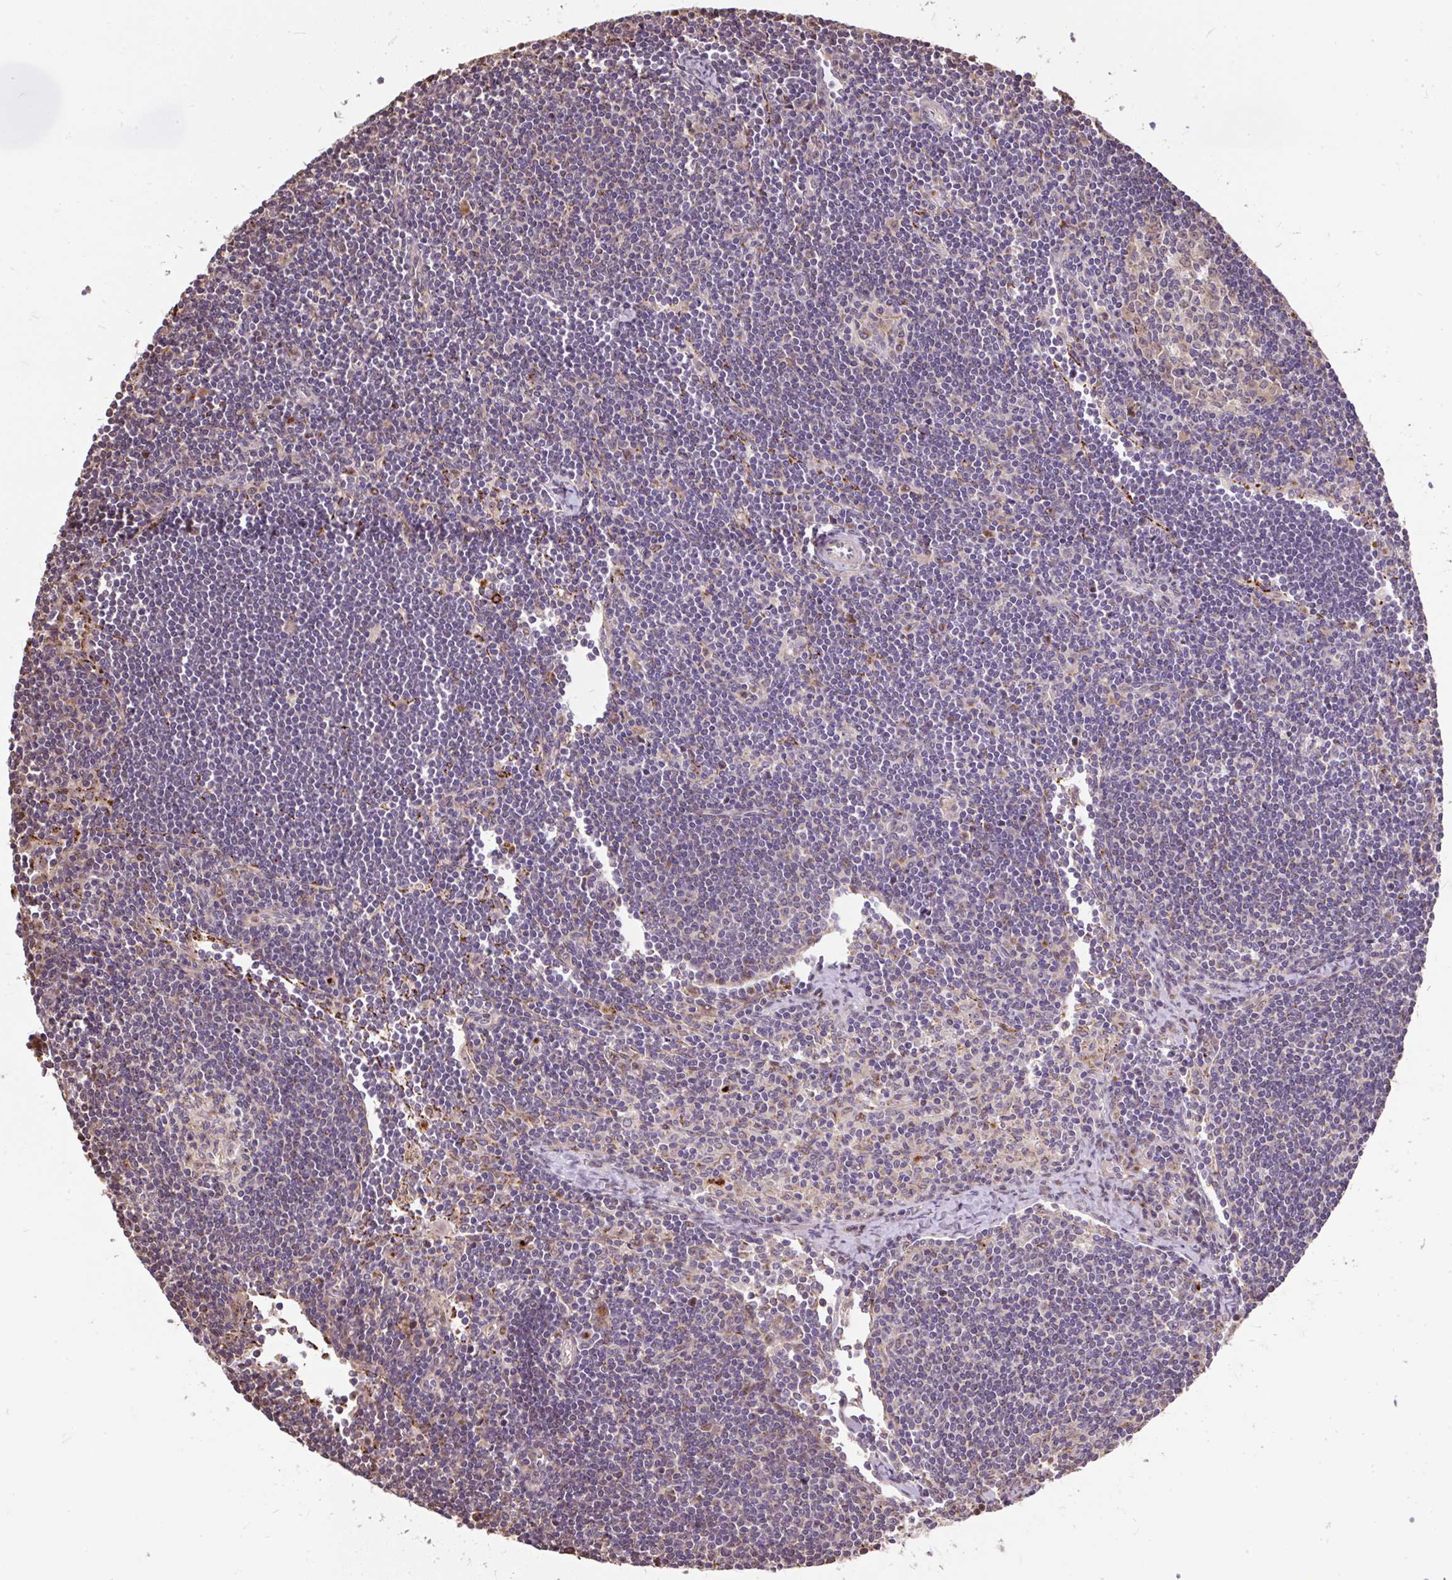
{"staining": {"intensity": "weak", "quantity": "25%-75%", "location": "cytoplasmic/membranous"}, "tissue": "lymph node", "cell_type": "Germinal center cells", "image_type": "normal", "snomed": [{"axis": "morphology", "description": "Normal tissue, NOS"}, {"axis": "topography", "description": "Lymph node"}], "caption": "Protein staining of benign lymph node shows weak cytoplasmic/membranous expression in approximately 25%-75% of germinal center cells.", "gene": "PUS7L", "patient": {"sex": "female", "age": 29}}